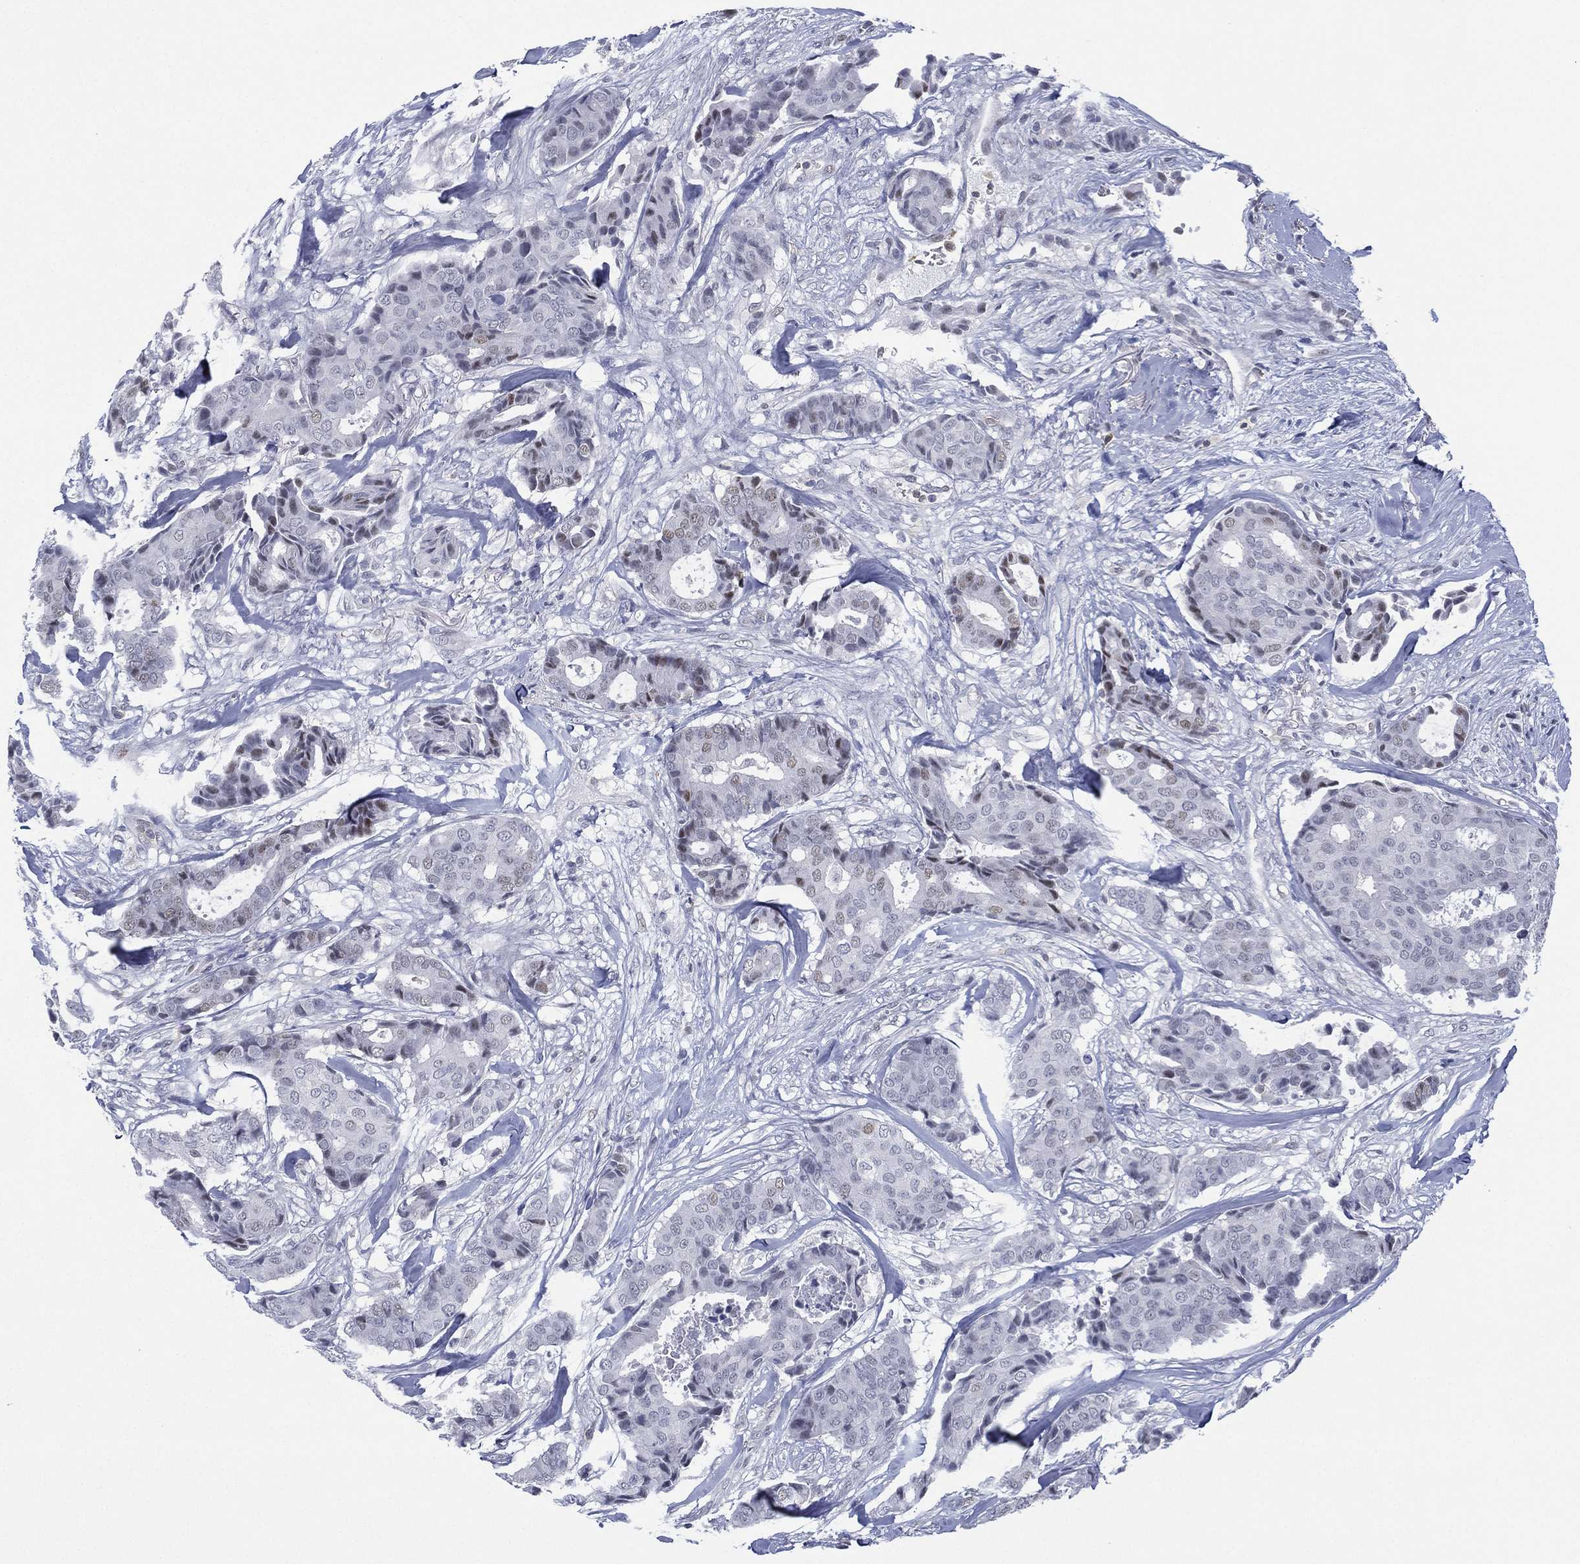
{"staining": {"intensity": "negative", "quantity": "none", "location": "none"}, "tissue": "breast cancer", "cell_type": "Tumor cells", "image_type": "cancer", "snomed": [{"axis": "morphology", "description": "Duct carcinoma"}, {"axis": "topography", "description": "Breast"}], "caption": "This is an immunohistochemistry (IHC) image of human breast cancer (infiltrating ductal carcinoma). There is no staining in tumor cells.", "gene": "ZNF711", "patient": {"sex": "female", "age": 75}}